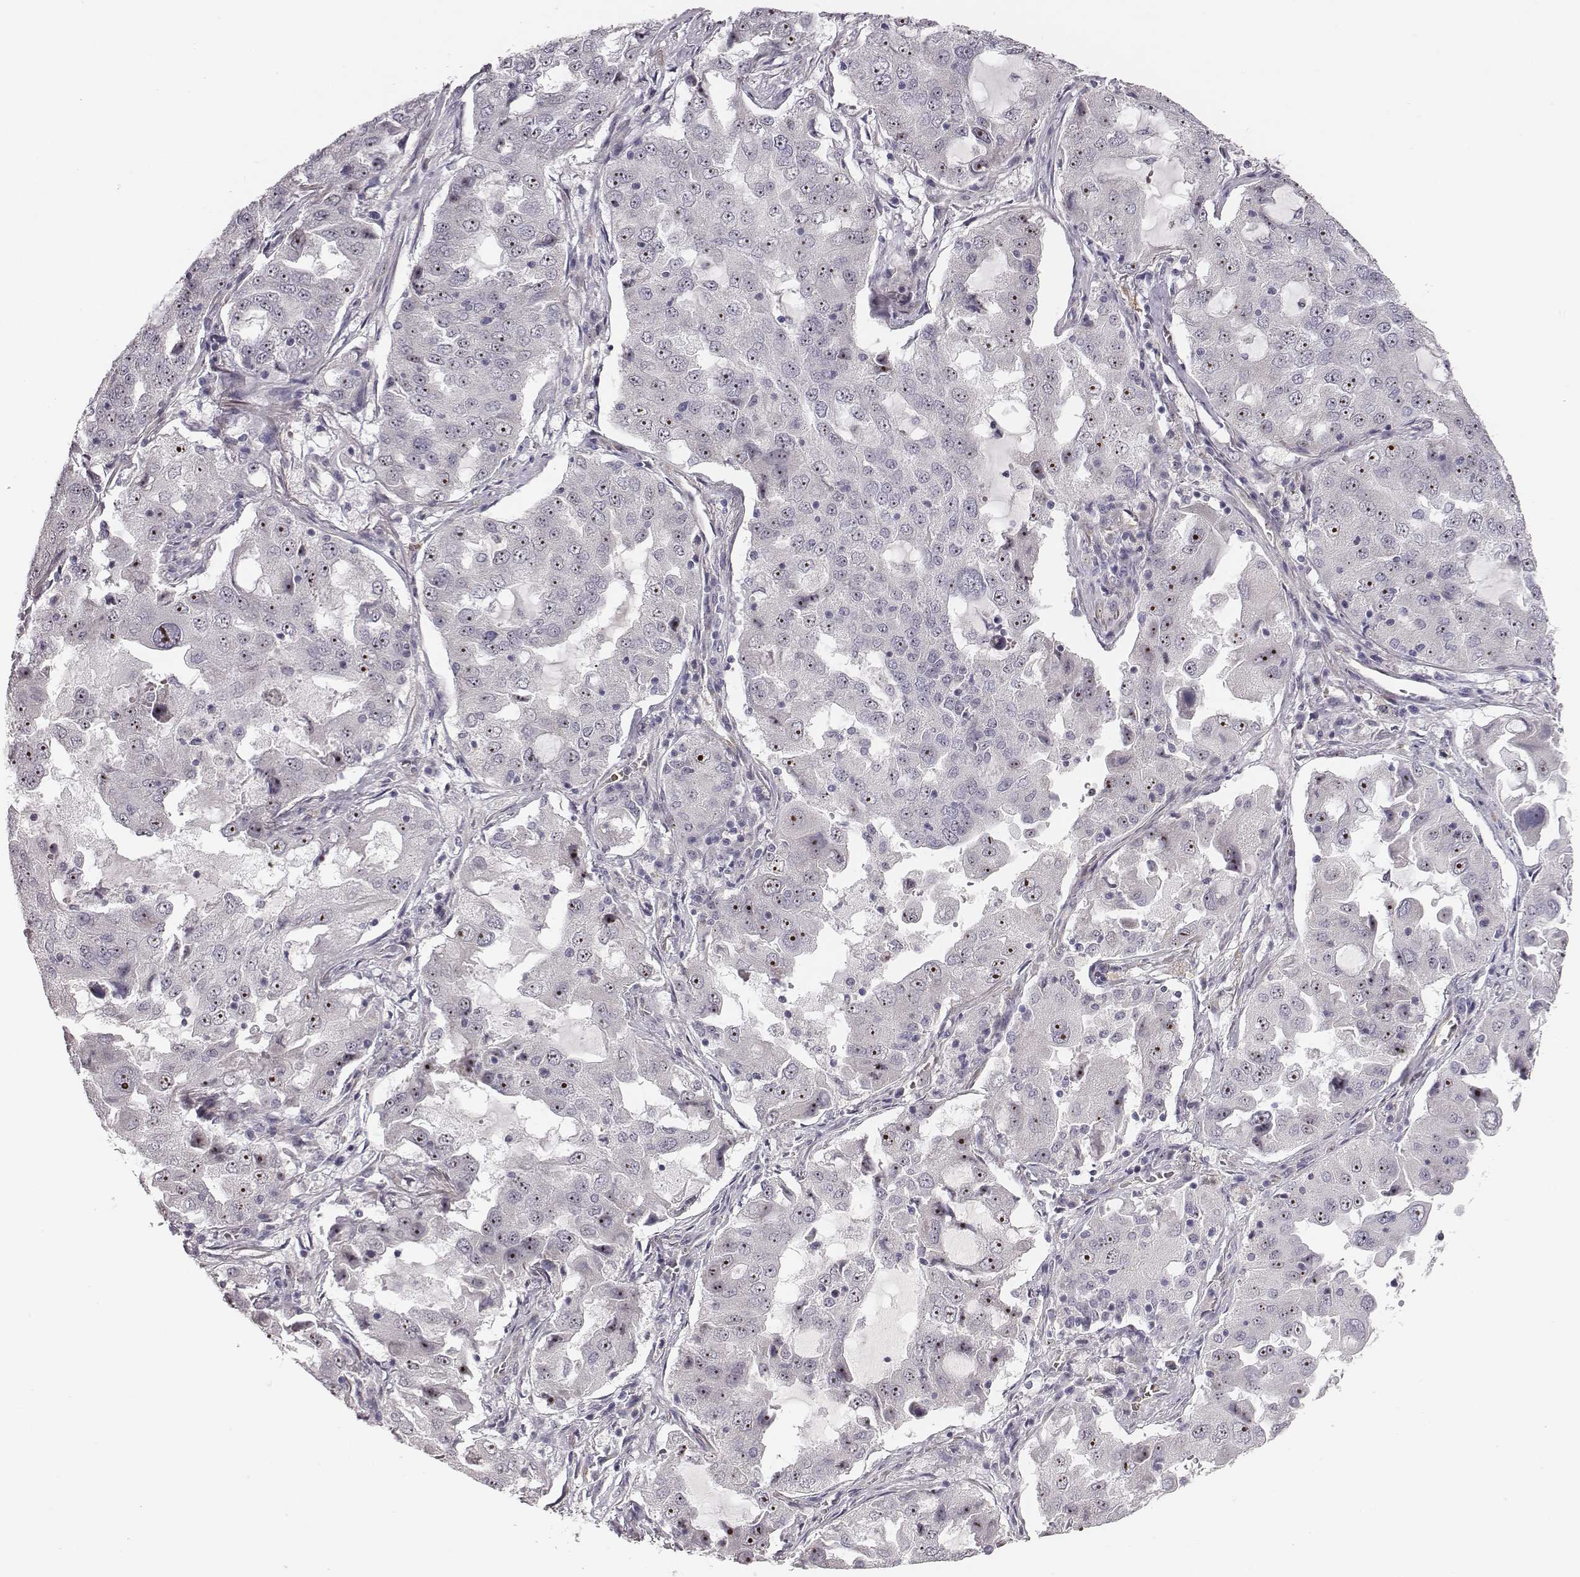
{"staining": {"intensity": "strong", "quantity": "25%-75%", "location": "nuclear"}, "tissue": "lung cancer", "cell_type": "Tumor cells", "image_type": "cancer", "snomed": [{"axis": "morphology", "description": "Adenocarcinoma, NOS"}, {"axis": "topography", "description": "Lung"}], "caption": "This photomicrograph shows immunohistochemistry staining of lung cancer, with high strong nuclear staining in about 25%-75% of tumor cells.", "gene": "NIFK", "patient": {"sex": "female", "age": 61}}